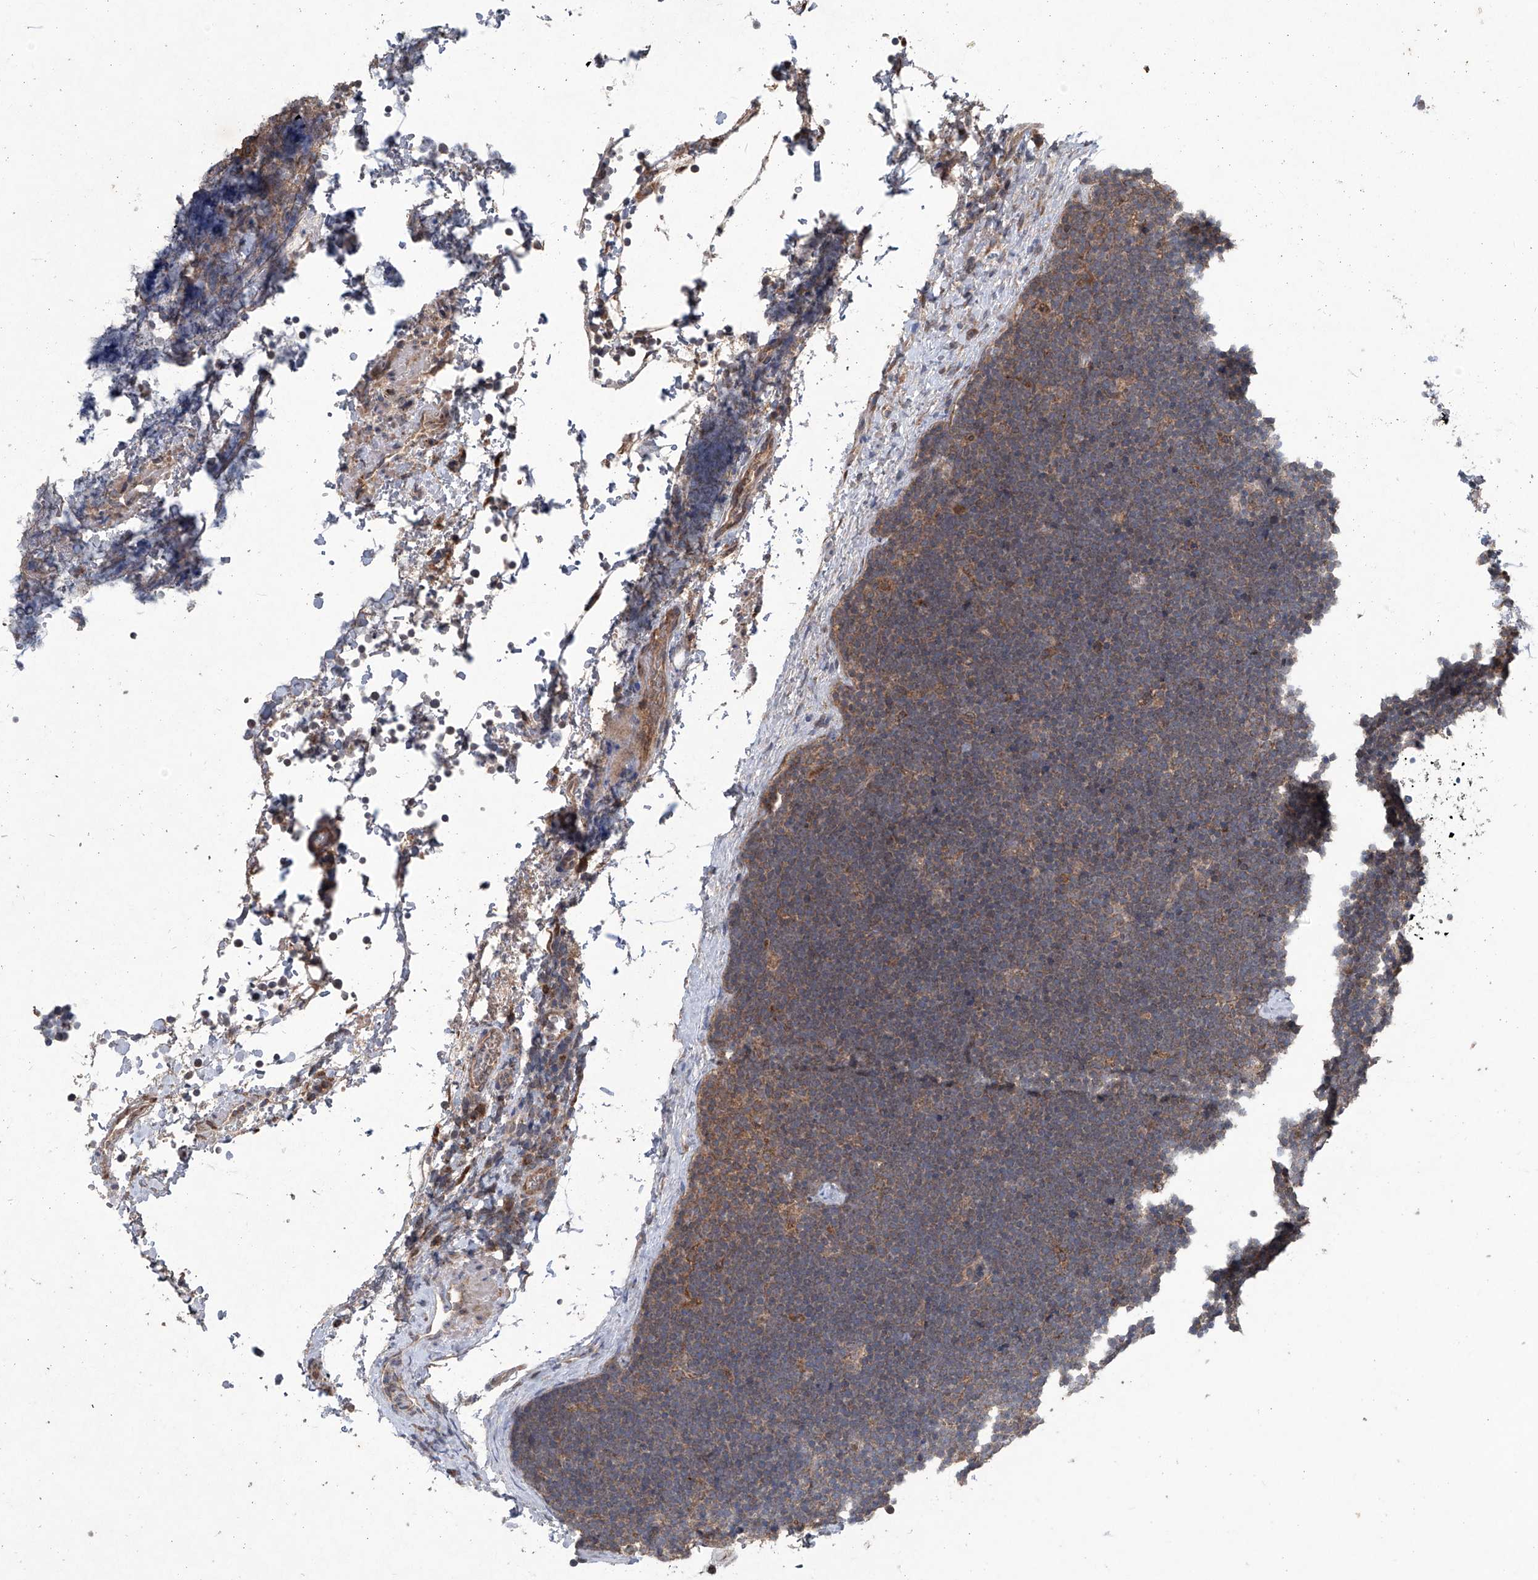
{"staining": {"intensity": "weak", "quantity": "25%-75%", "location": "cytoplasmic/membranous"}, "tissue": "lymphoma", "cell_type": "Tumor cells", "image_type": "cancer", "snomed": [{"axis": "morphology", "description": "Malignant lymphoma, non-Hodgkin's type, High grade"}, {"axis": "topography", "description": "Lymph node"}], "caption": "The micrograph demonstrates a brown stain indicating the presence of a protein in the cytoplasmic/membranous of tumor cells in lymphoma.", "gene": "SUMF2", "patient": {"sex": "male", "age": 13}}